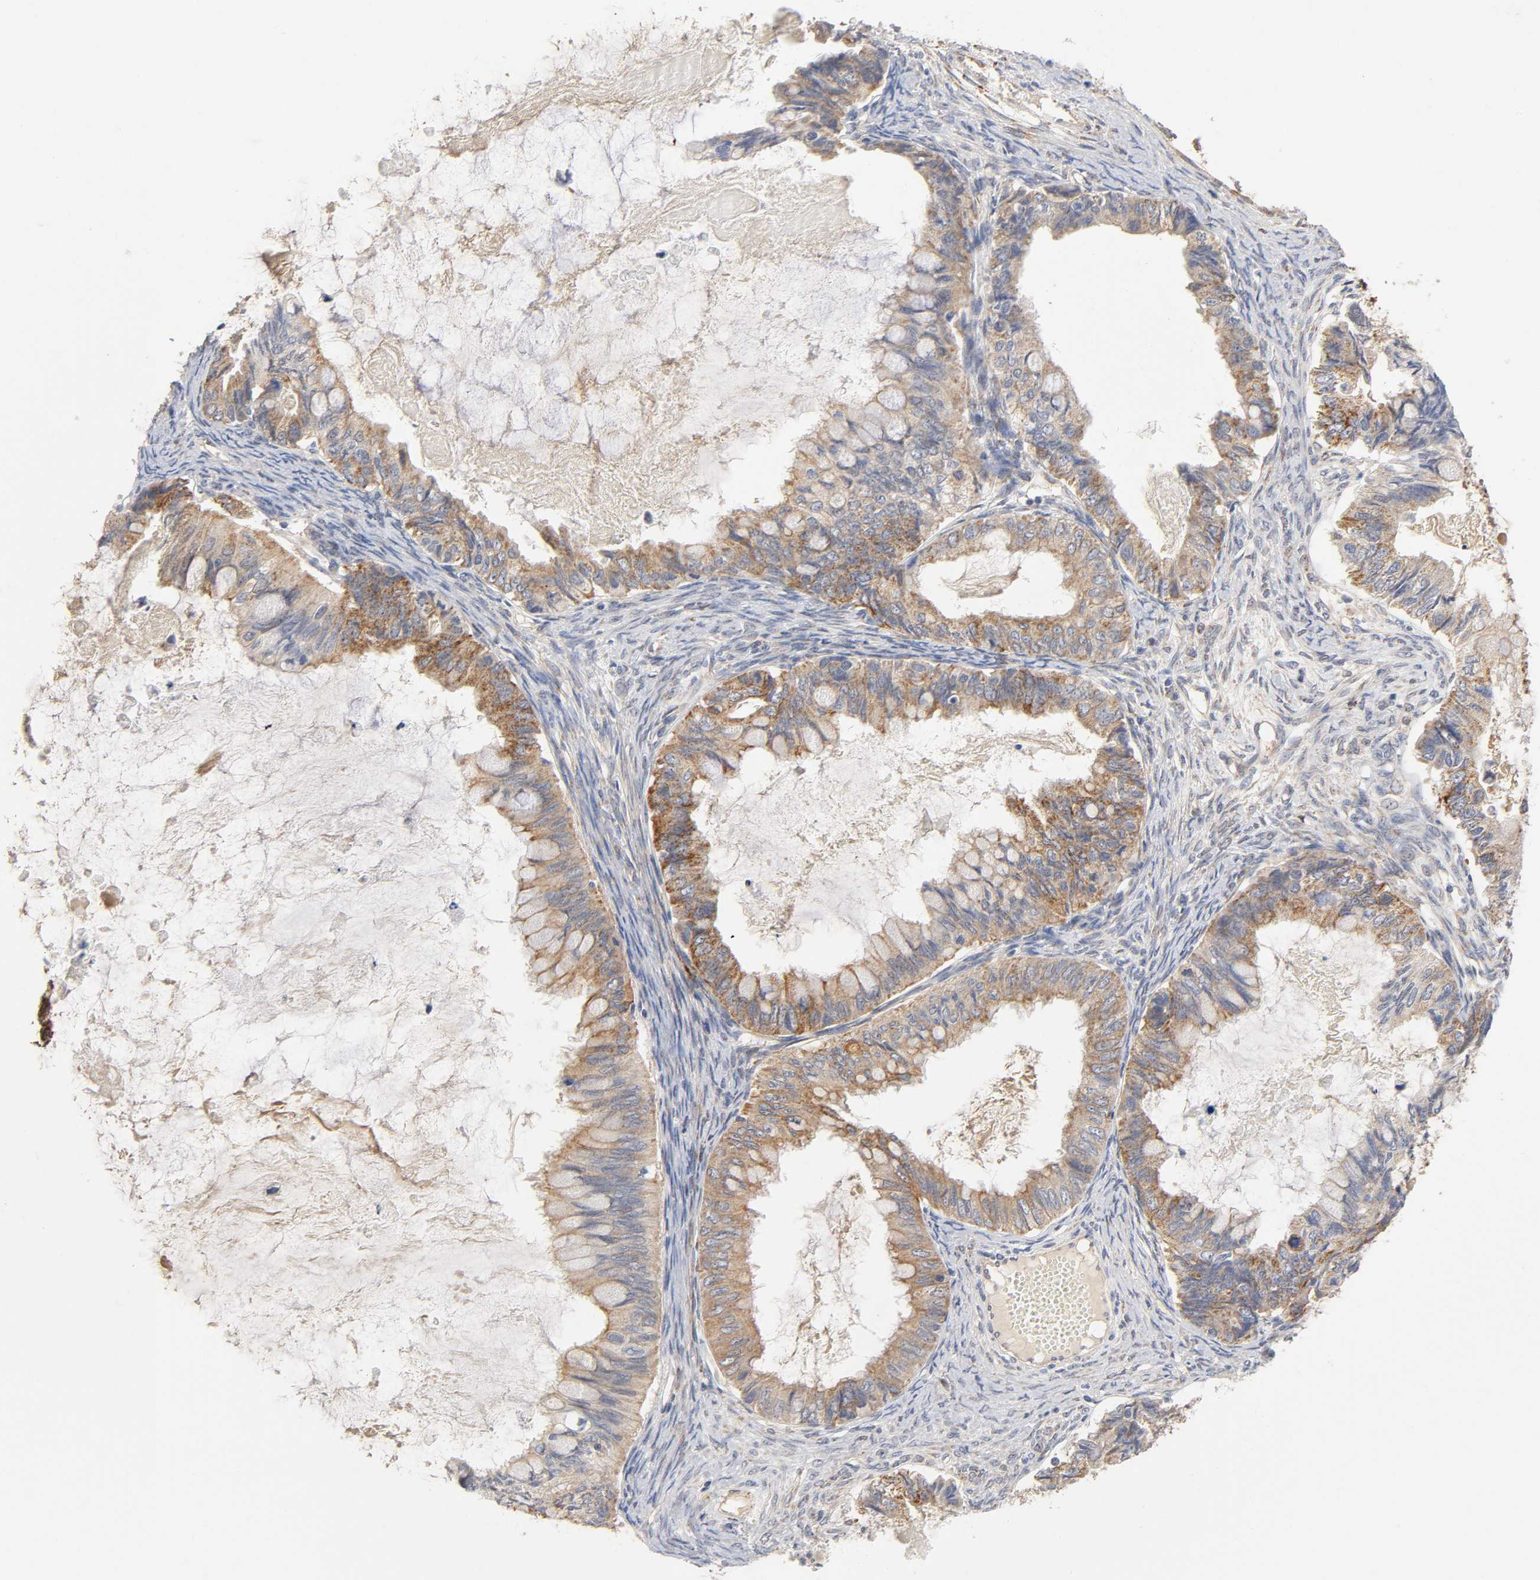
{"staining": {"intensity": "moderate", "quantity": ">75%", "location": "cytoplasmic/membranous"}, "tissue": "ovarian cancer", "cell_type": "Tumor cells", "image_type": "cancer", "snomed": [{"axis": "morphology", "description": "Cystadenocarcinoma, mucinous, NOS"}, {"axis": "topography", "description": "Ovary"}], "caption": "Ovarian mucinous cystadenocarcinoma tissue demonstrates moderate cytoplasmic/membranous staining in about >75% of tumor cells", "gene": "ISG15", "patient": {"sex": "female", "age": 80}}